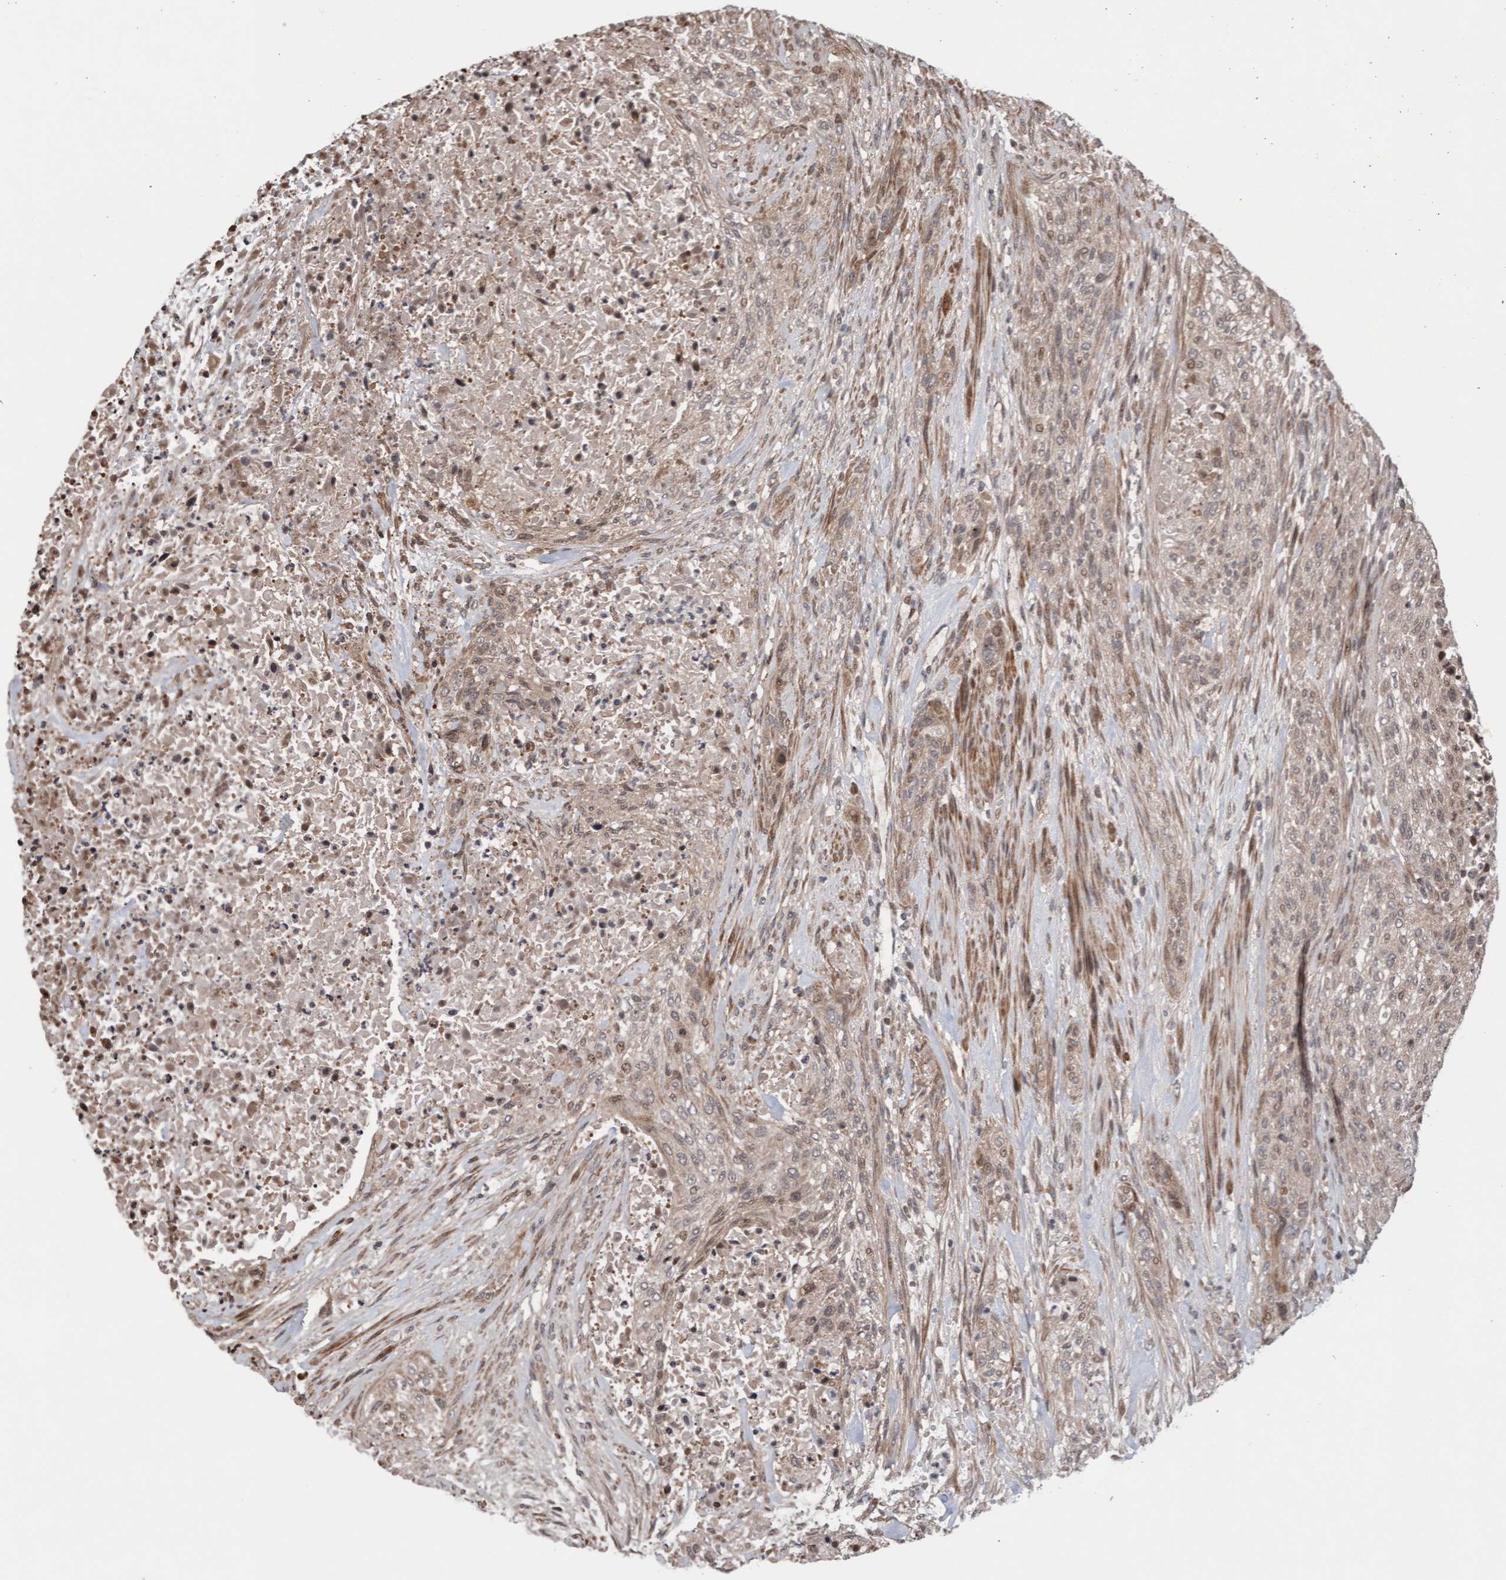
{"staining": {"intensity": "weak", "quantity": ">75%", "location": "cytoplasmic/membranous"}, "tissue": "urothelial cancer", "cell_type": "Tumor cells", "image_type": "cancer", "snomed": [{"axis": "morphology", "description": "Urothelial carcinoma, Low grade"}, {"axis": "morphology", "description": "Urothelial carcinoma, High grade"}, {"axis": "topography", "description": "Urinary bladder"}], "caption": "A brown stain labels weak cytoplasmic/membranous expression of a protein in human urothelial cancer tumor cells.", "gene": "PECR", "patient": {"sex": "male", "age": 35}}